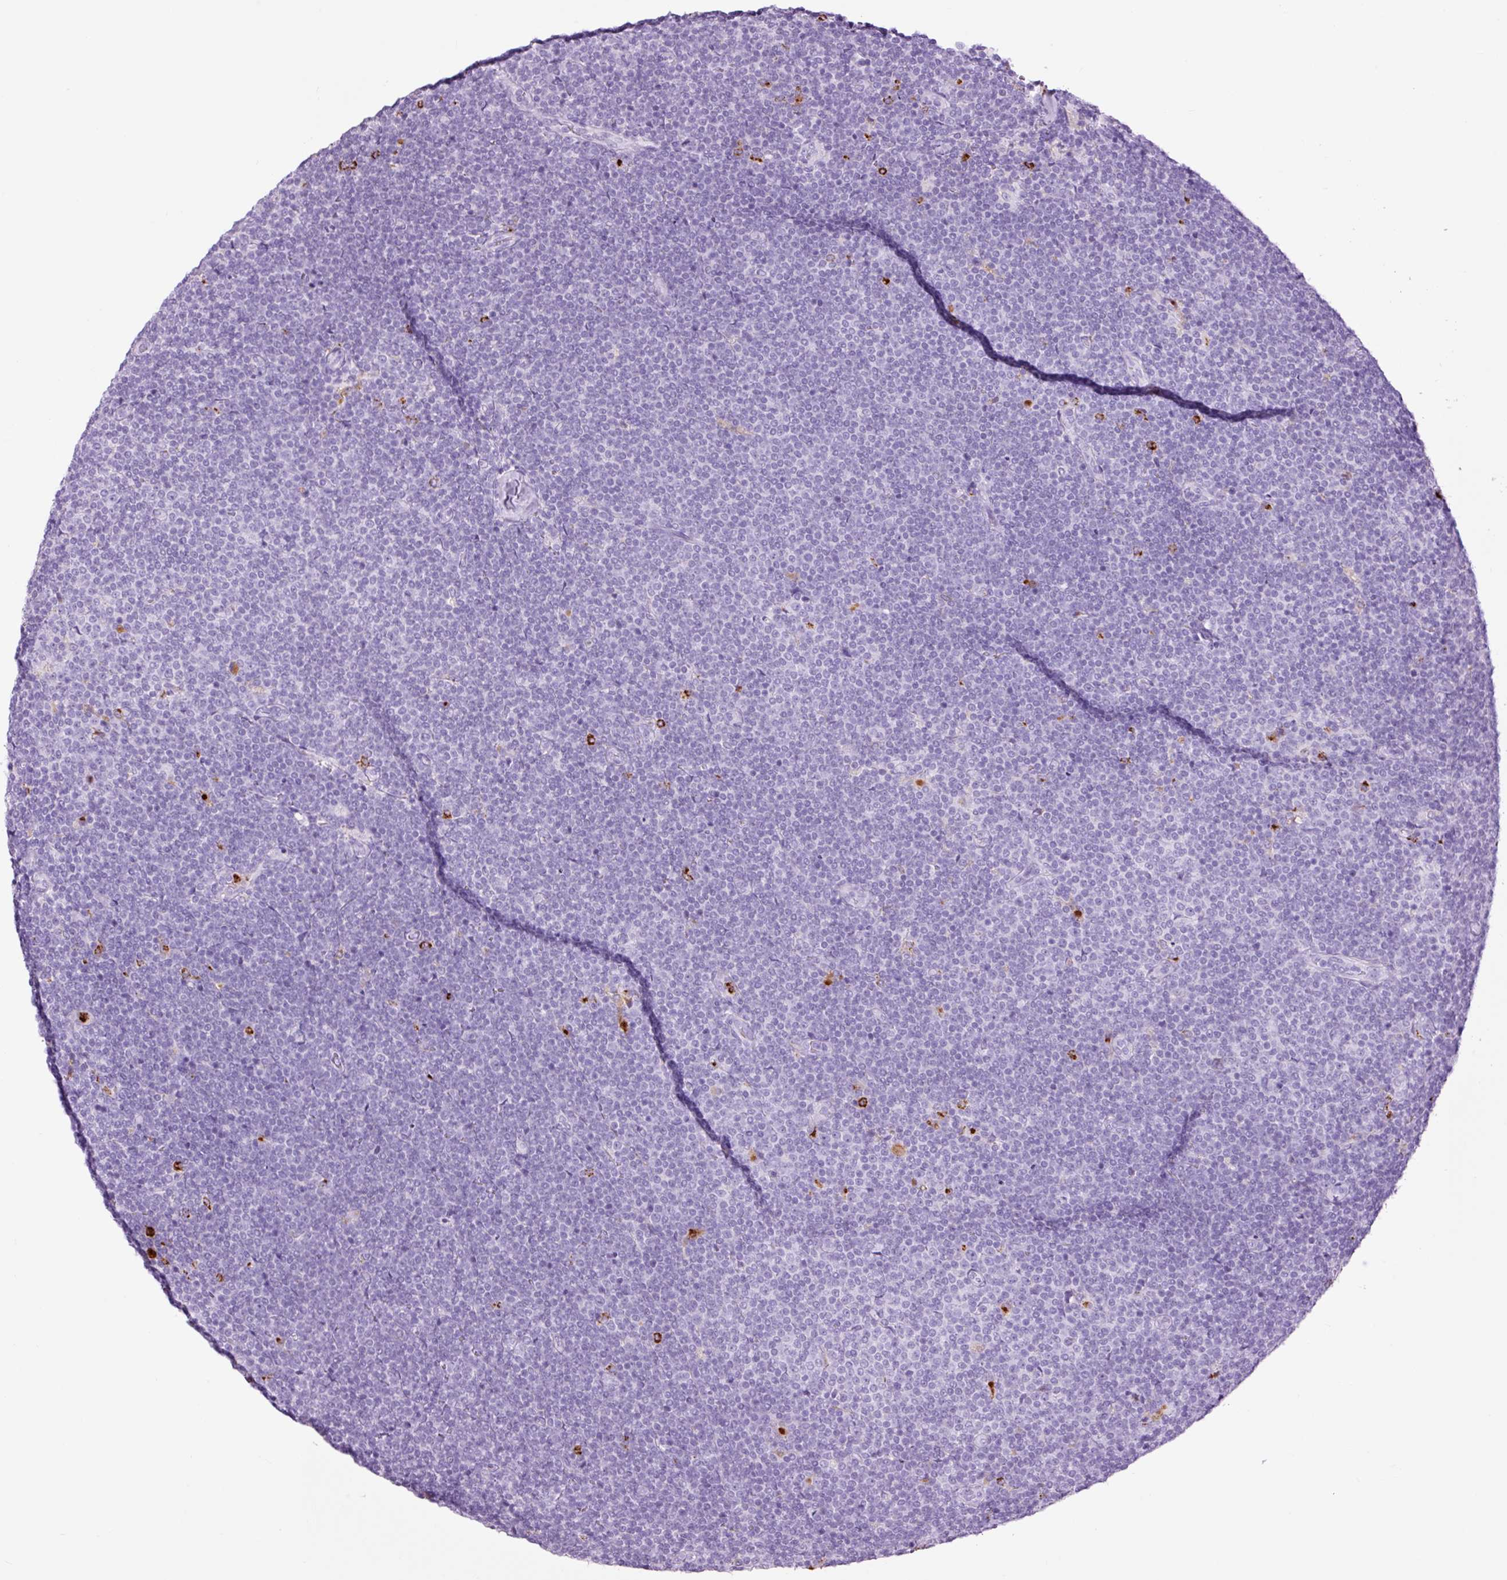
{"staining": {"intensity": "negative", "quantity": "none", "location": "none"}, "tissue": "lymphoma", "cell_type": "Tumor cells", "image_type": "cancer", "snomed": [{"axis": "morphology", "description": "Malignant lymphoma, non-Hodgkin's type, Low grade"}, {"axis": "topography", "description": "Lymph node"}], "caption": "Tumor cells are negative for brown protein staining in low-grade malignant lymphoma, non-Hodgkin's type.", "gene": "LYZ", "patient": {"sex": "male", "age": 48}}